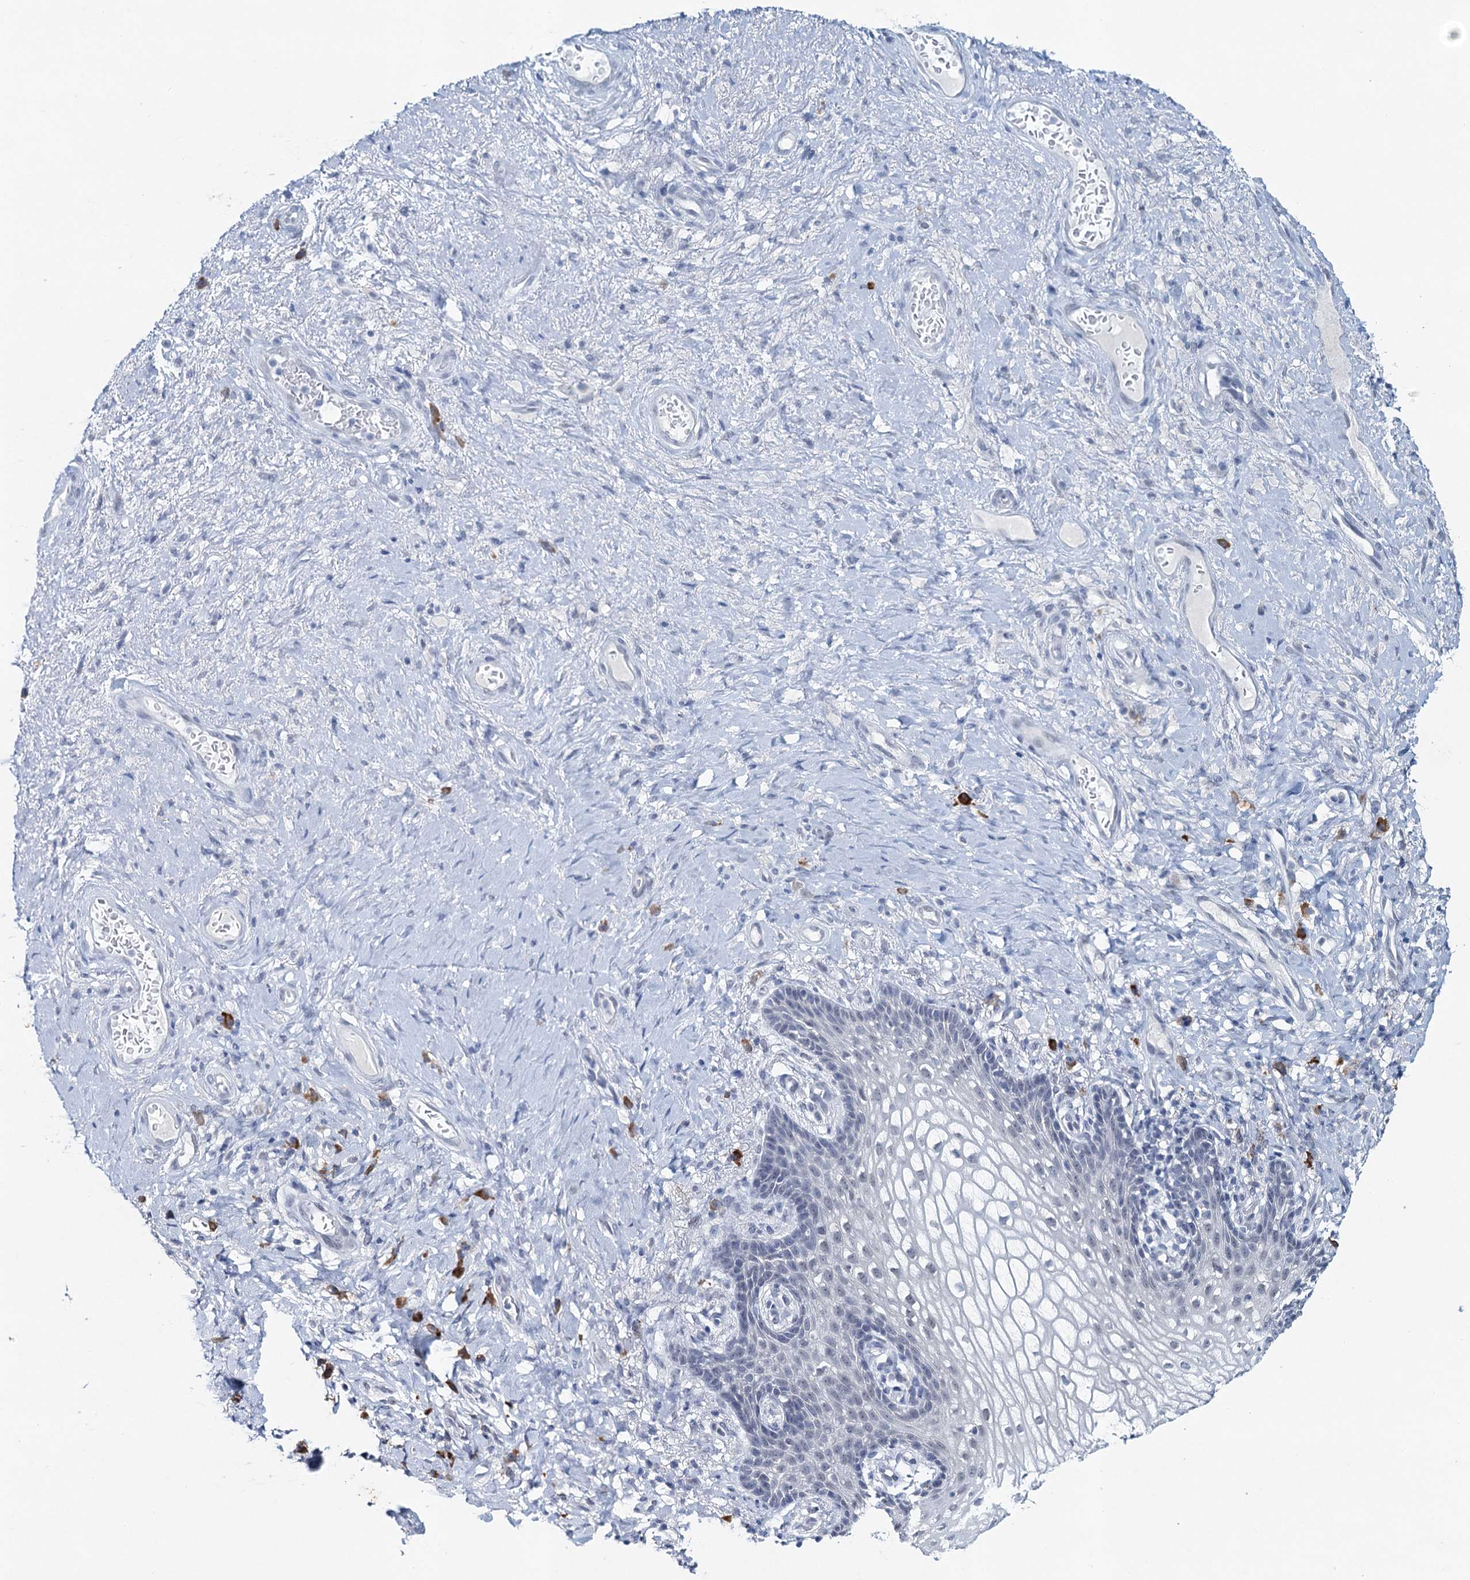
{"staining": {"intensity": "negative", "quantity": "none", "location": "none"}, "tissue": "vagina", "cell_type": "Squamous epithelial cells", "image_type": "normal", "snomed": [{"axis": "morphology", "description": "Normal tissue, NOS"}, {"axis": "topography", "description": "Vagina"}], "caption": "Human vagina stained for a protein using immunohistochemistry displays no positivity in squamous epithelial cells.", "gene": "ENSG00000230707", "patient": {"sex": "female", "age": 60}}